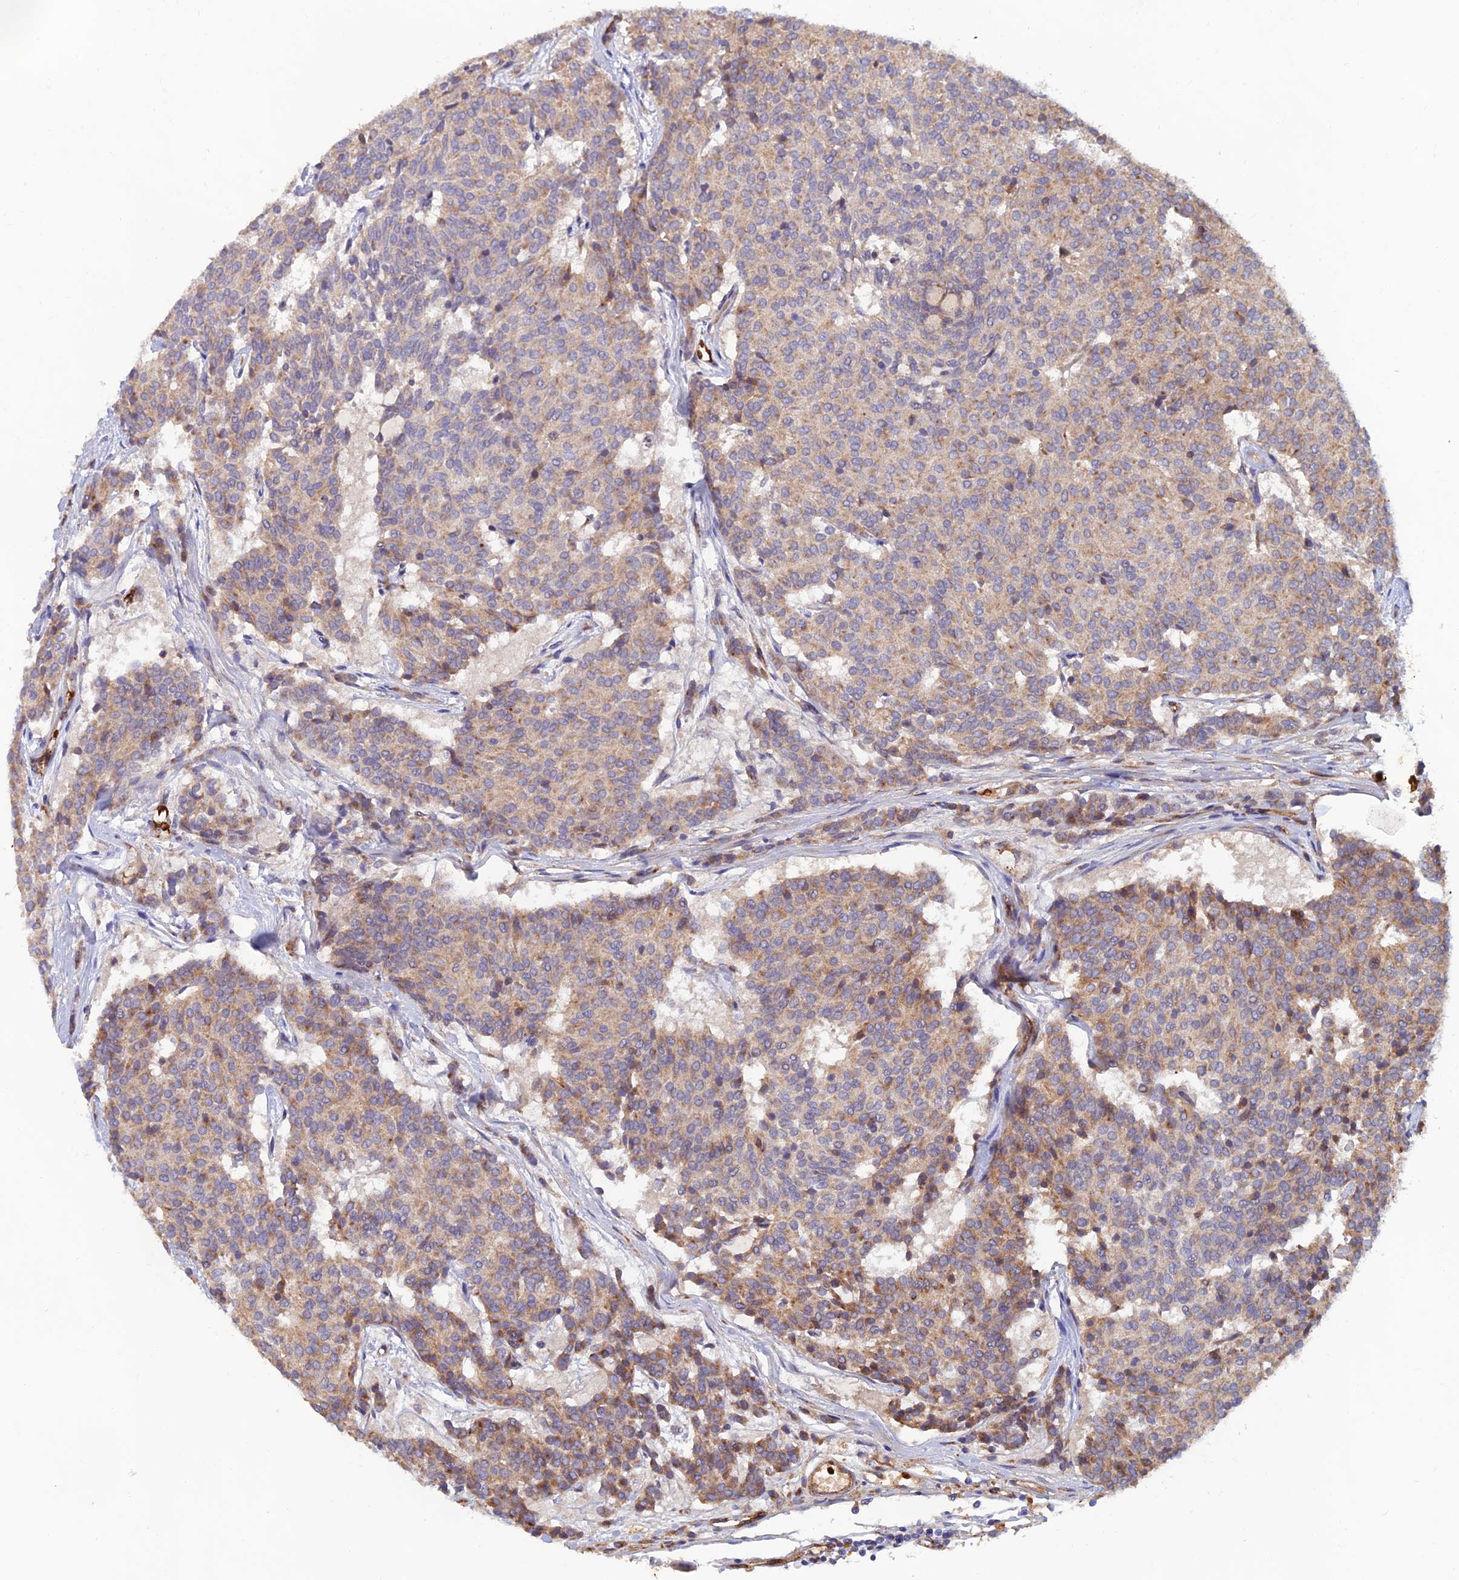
{"staining": {"intensity": "weak", "quantity": "25%-75%", "location": "cytoplasmic/membranous"}, "tissue": "carcinoid", "cell_type": "Tumor cells", "image_type": "cancer", "snomed": [{"axis": "morphology", "description": "Carcinoid, malignant, NOS"}, {"axis": "topography", "description": "Pancreas"}], "caption": "Tumor cells exhibit weak cytoplasmic/membranous positivity in about 25%-75% of cells in carcinoid. (IHC, brightfield microscopy, high magnification).", "gene": "GMCL1", "patient": {"sex": "female", "age": 54}}